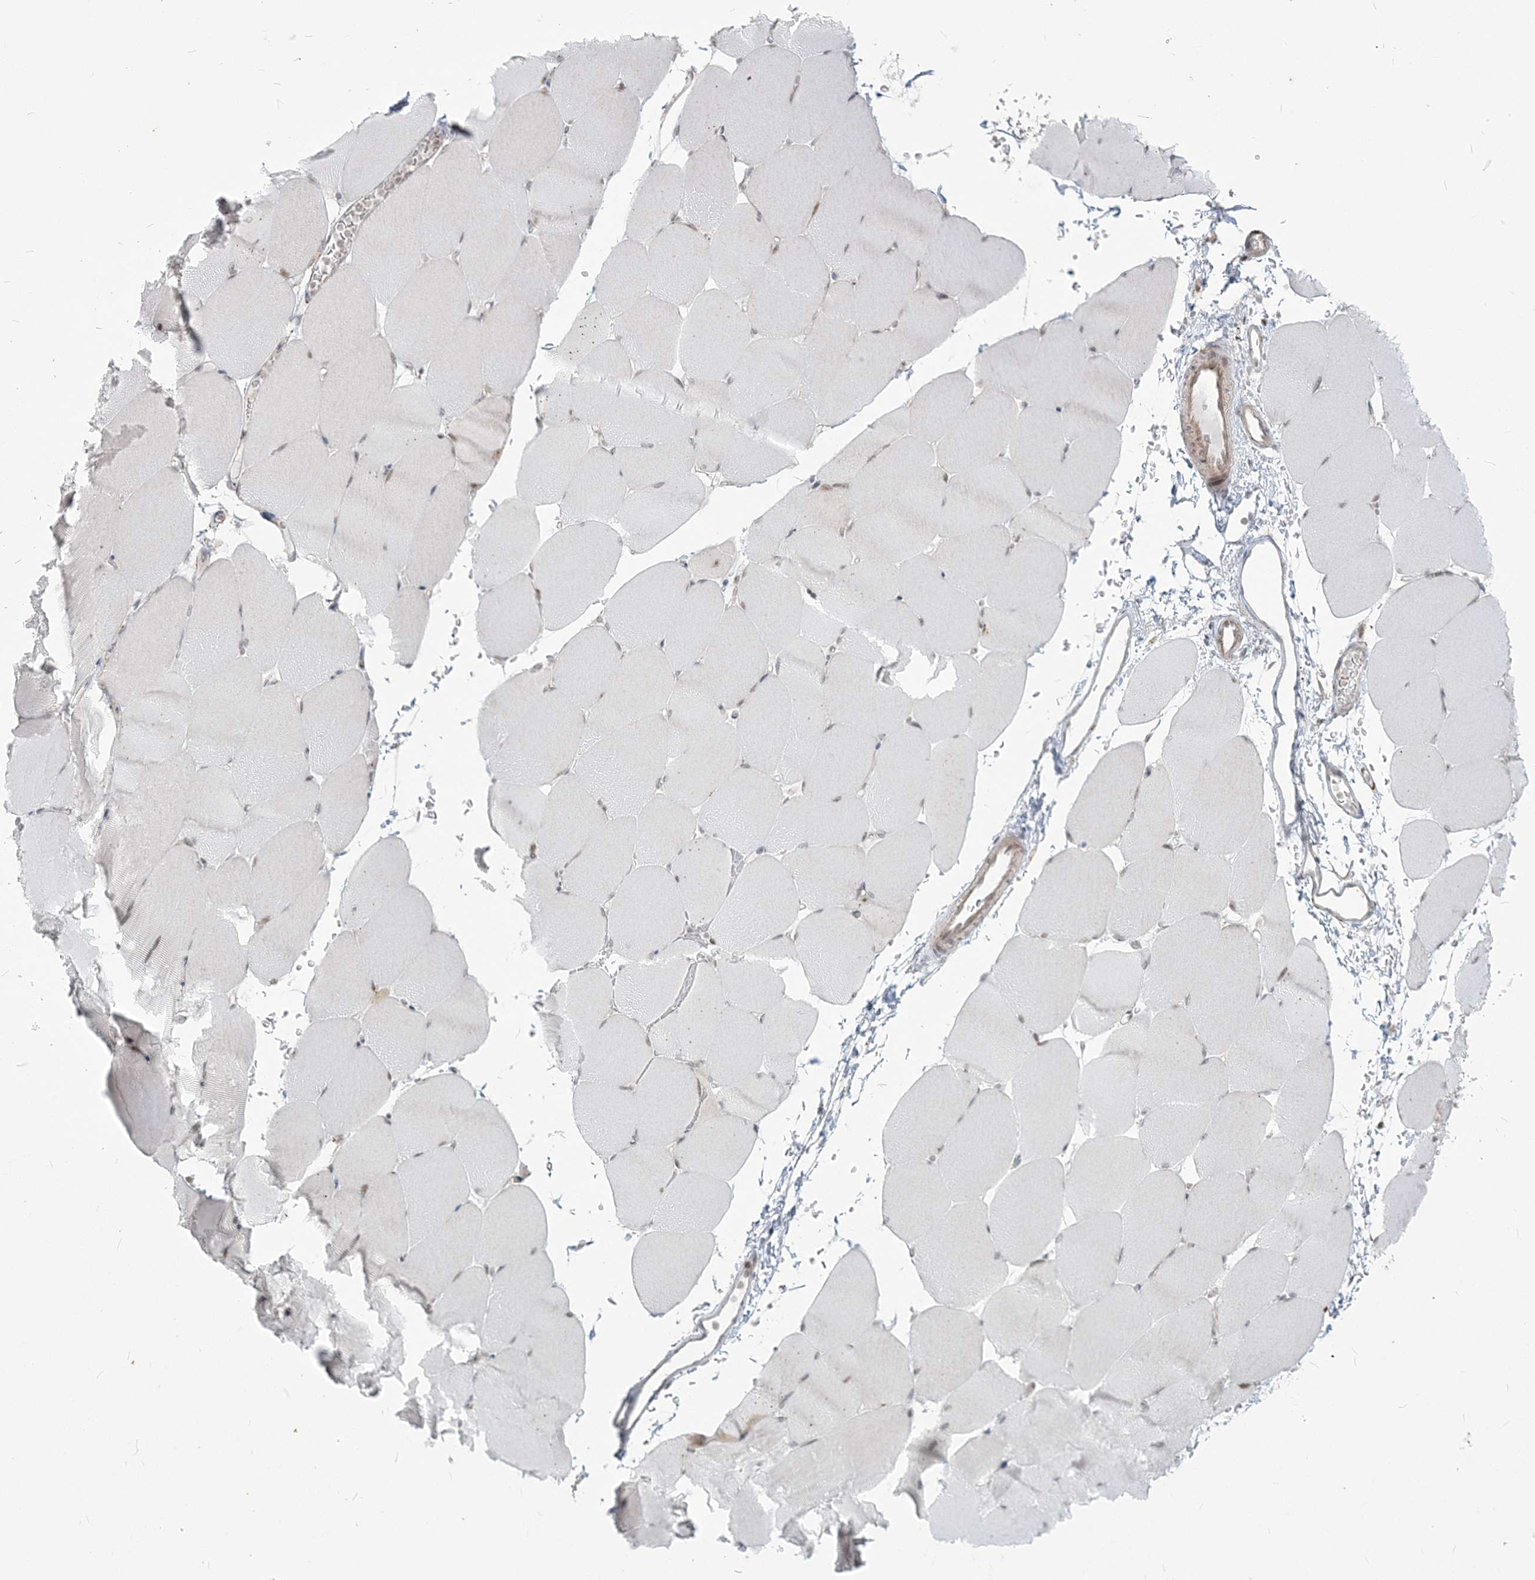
{"staining": {"intensity": "negative", "quantity": "none", "location": "none"}, "tissue": "skeletal muscle", "cell_type": "Myocytes", "image_type": "normal", "snomed": [{"axis": "morphology", "description": "Normal tissue, NOS"}, {"axis": "topography", "description": "Skeletal muscle"}, {"axis": "topography", "description": "Parathyroid gland"}], "caption": "A high-resolution micrograph shows immunohistochemistry (IHC) staining of unremarkable skeletal muscle, which reveals no significant staining in myocytes. Brightfield microscopy of IHC stained with DAB (3,3'-diaminobenzidine) (brown) and hematoxylin (blue), captured at high magnification.", "gene": "SDAD1", "patient": {"sex": "female", "age": 37}}